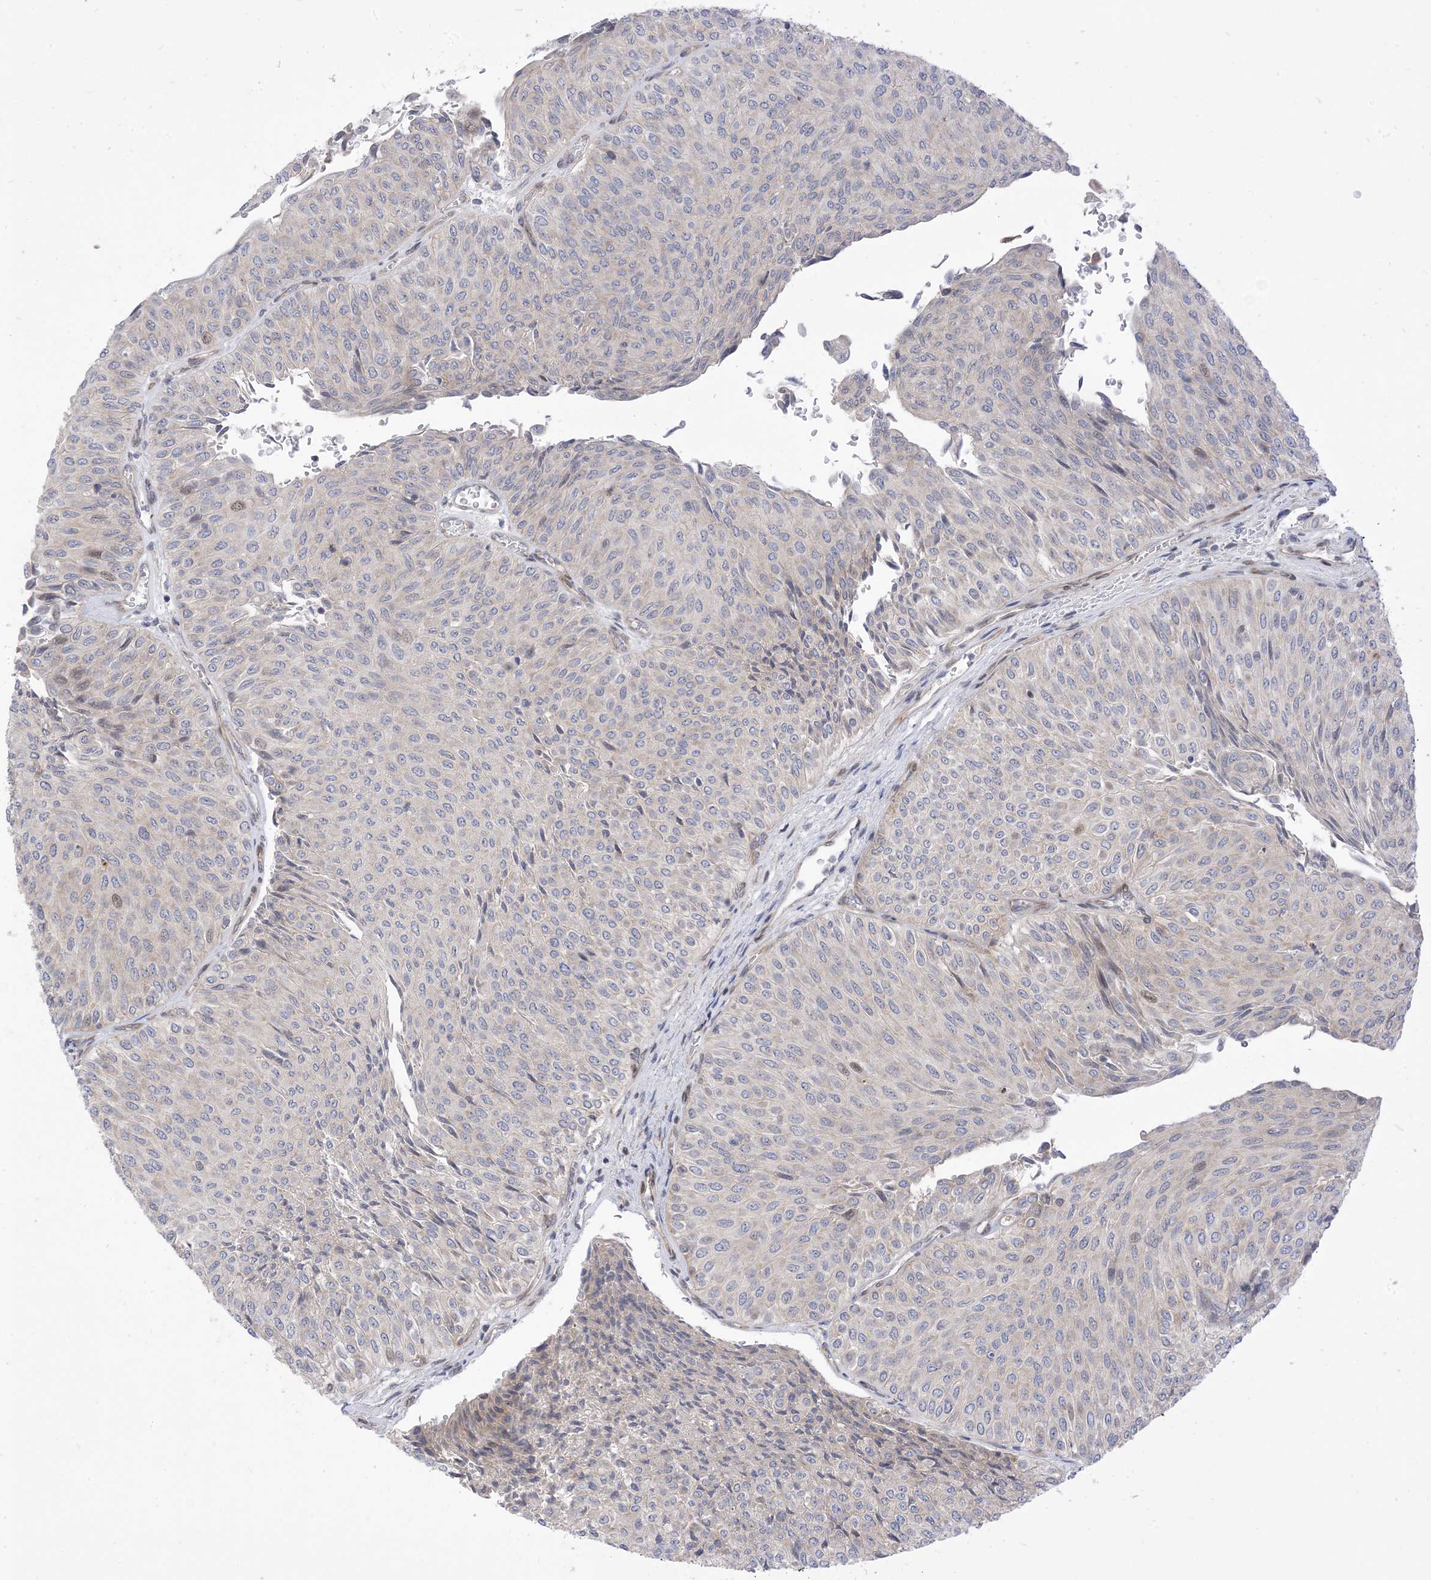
{"staining": {"intensity": "weak", "quantity": "<25%", "location": "cytoplasmic/membranous"}, "tissue": "urothelial cancer", "cell_type": "Tumor cells", "image_type": "cancer", "snomed": [{"axis": "morphology", "description": "Urothelial carcinoma, Low grade"}, {"axis": "topography", "description": "Urinary bladder"}], "caption": "Tumor cells show no significant protein staining in urothelial cancer. Brightfield microscopy of immunohistochemistry (IHC) stained with DAB (3,3'-diaminobenzidine) (brown) and hematoxylin (blue), captured at high magnification.", "gene": "TYSND1", "patient": {"sex": "male", "age": 78}}